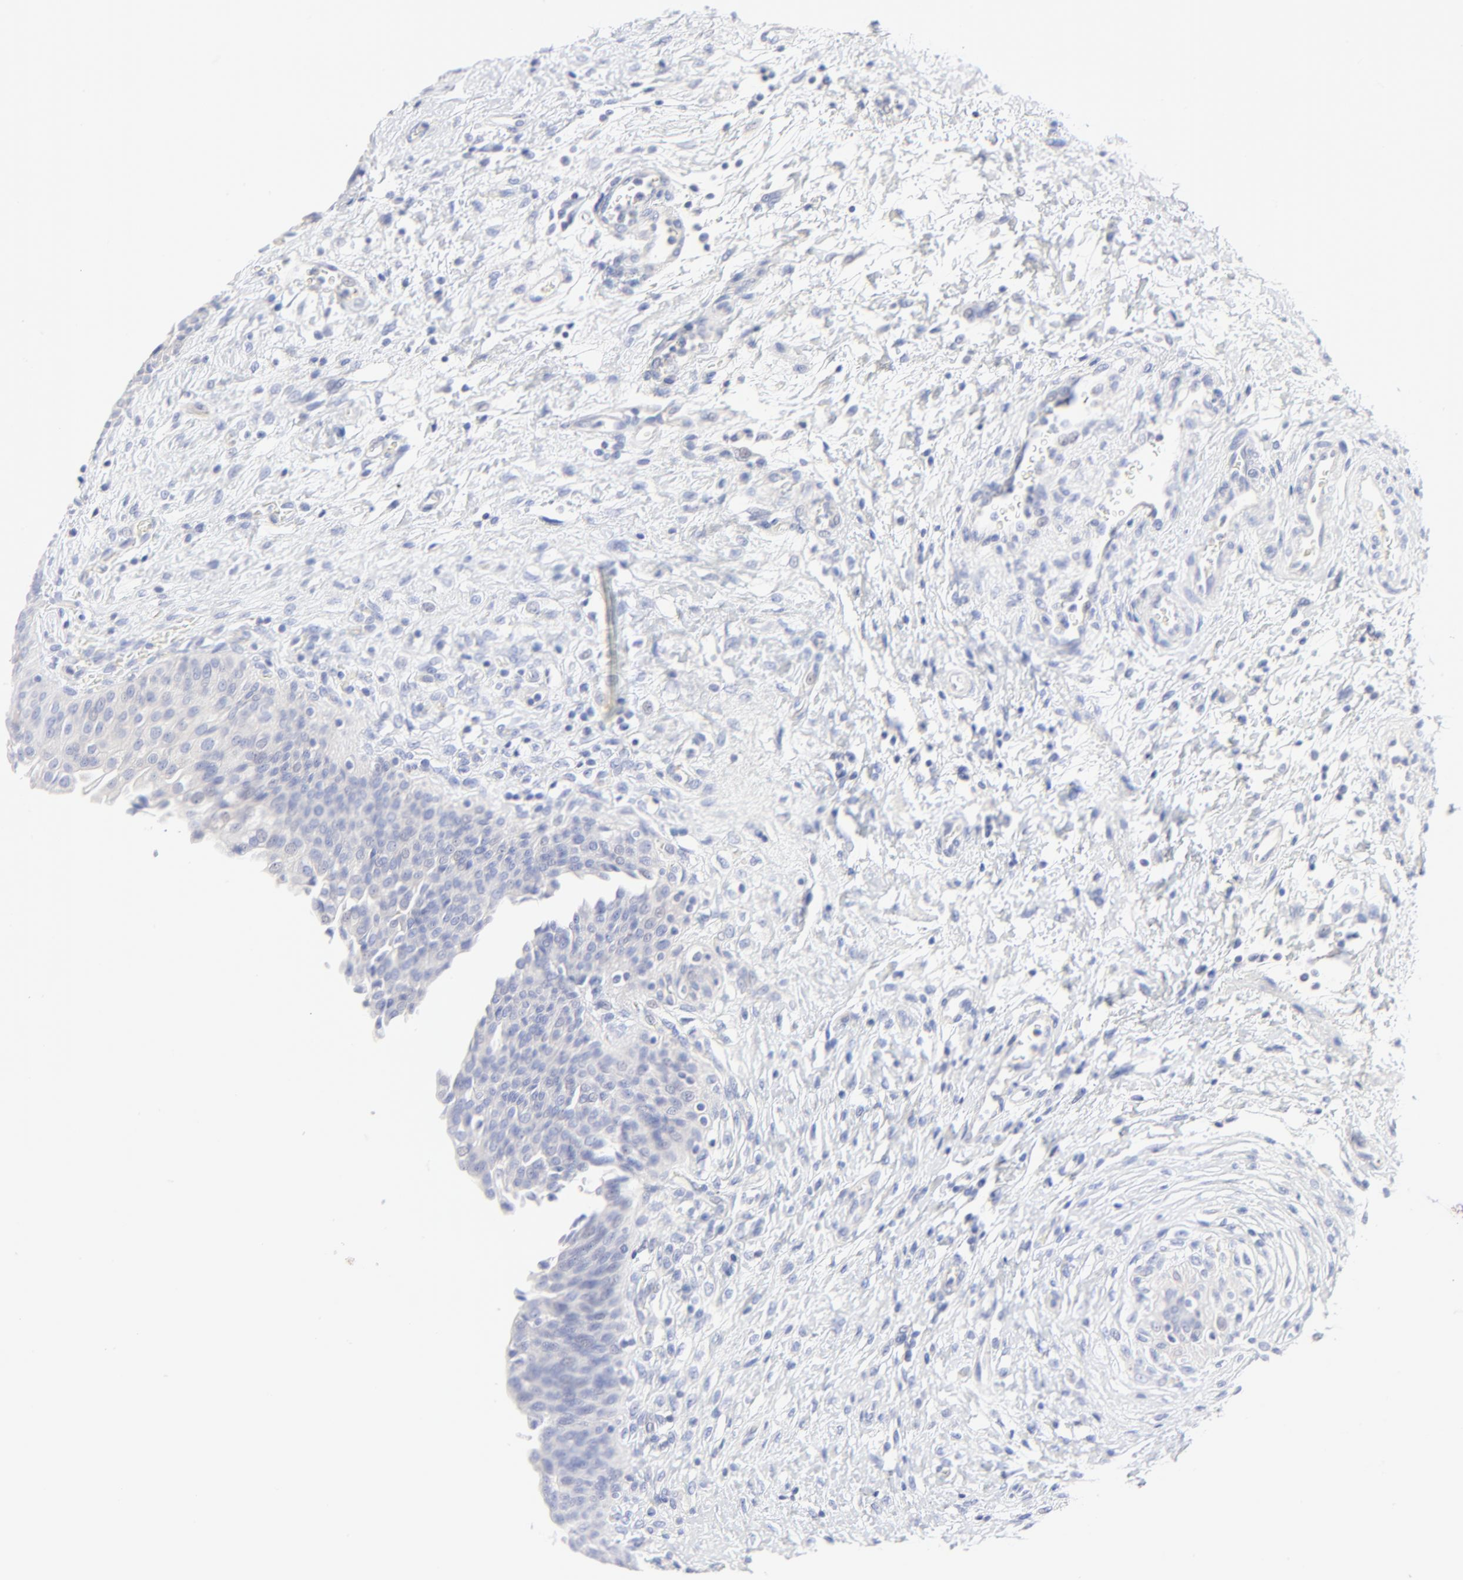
{"staining": {"intensity": "negative", "quantity": "none", "location": "none"}, "tissue": "urinary bladder", "cell_type": "Urothelial cells", "image_type": "normal", "snomed": [{"axis": "morphology", "description": "Normal tissue, NOS"}, {"axis": "morphology", "description": "Dysplasia, NOS"}, {"axis": "topography", "description": "Urinary bladder"}], "caption": "Immunohistochemistry photomicrograph of unremarkable urinary bladder: human urinary bladder stained with DAB reveals no significant protein expression in urothelial cells.", "gene": "PSD3", "patient": {"sex": "male", "age": 35}}